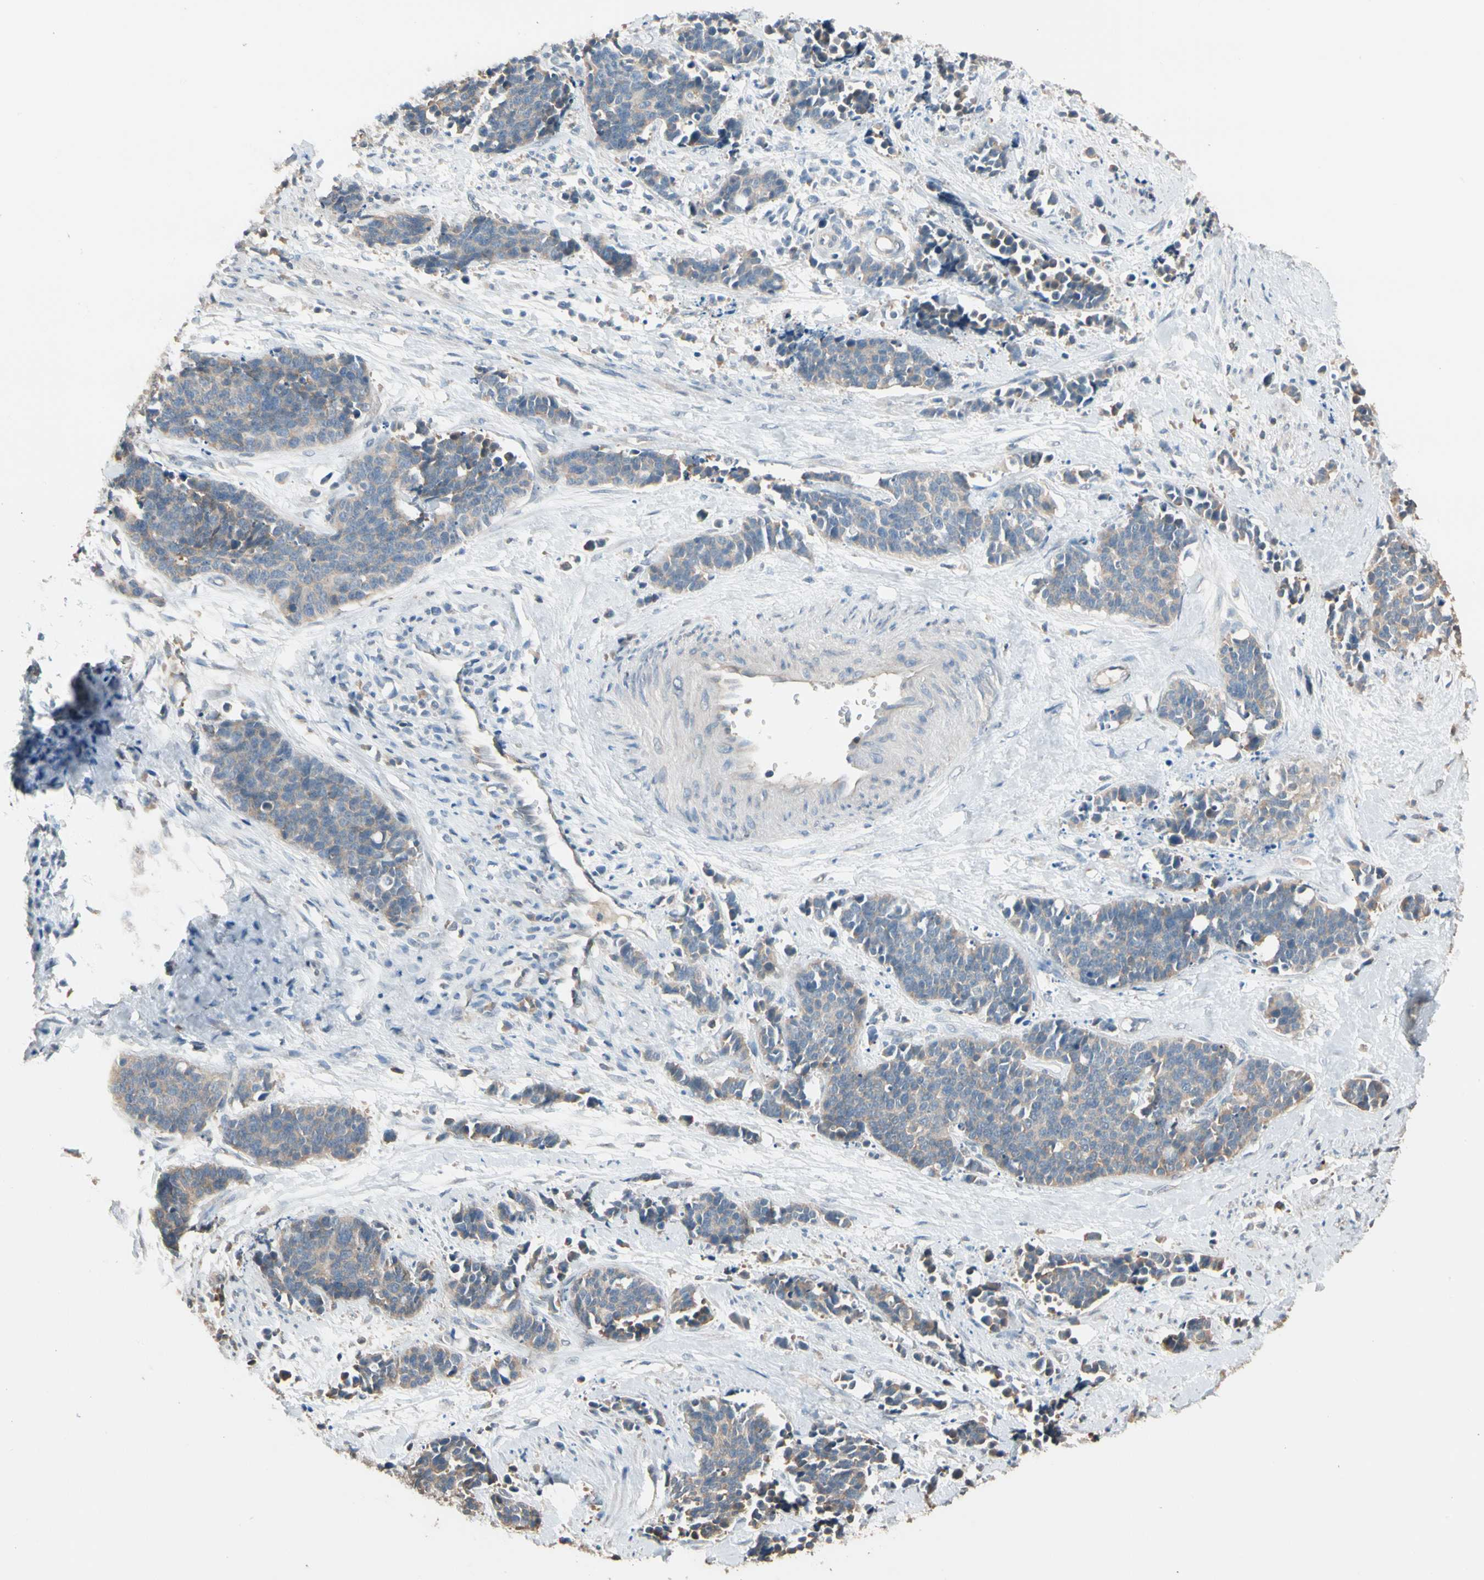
{"staining": {"intensity": "weak", "quantity": ">75%", "location": "cytoplasmic/membranous"}, "tissue": "cervical cancer", "cell_type": "Tumor cells", "image_type": "cancer", "snomed": [{"axis": "morphology", "description": "Squamous cell carcinoma, NOS"}, {"axis": "topography", "description": "Cervix"}], "caption": "Protein staining by immunohistochemistry demonstrates weak cytoplasmic/membranous staining in approximately >75% of tumor cells in squamous cell carcinoma (cervical).", "gene": "MAP3K7", "patient": {"sex": "female", "age": 35}}